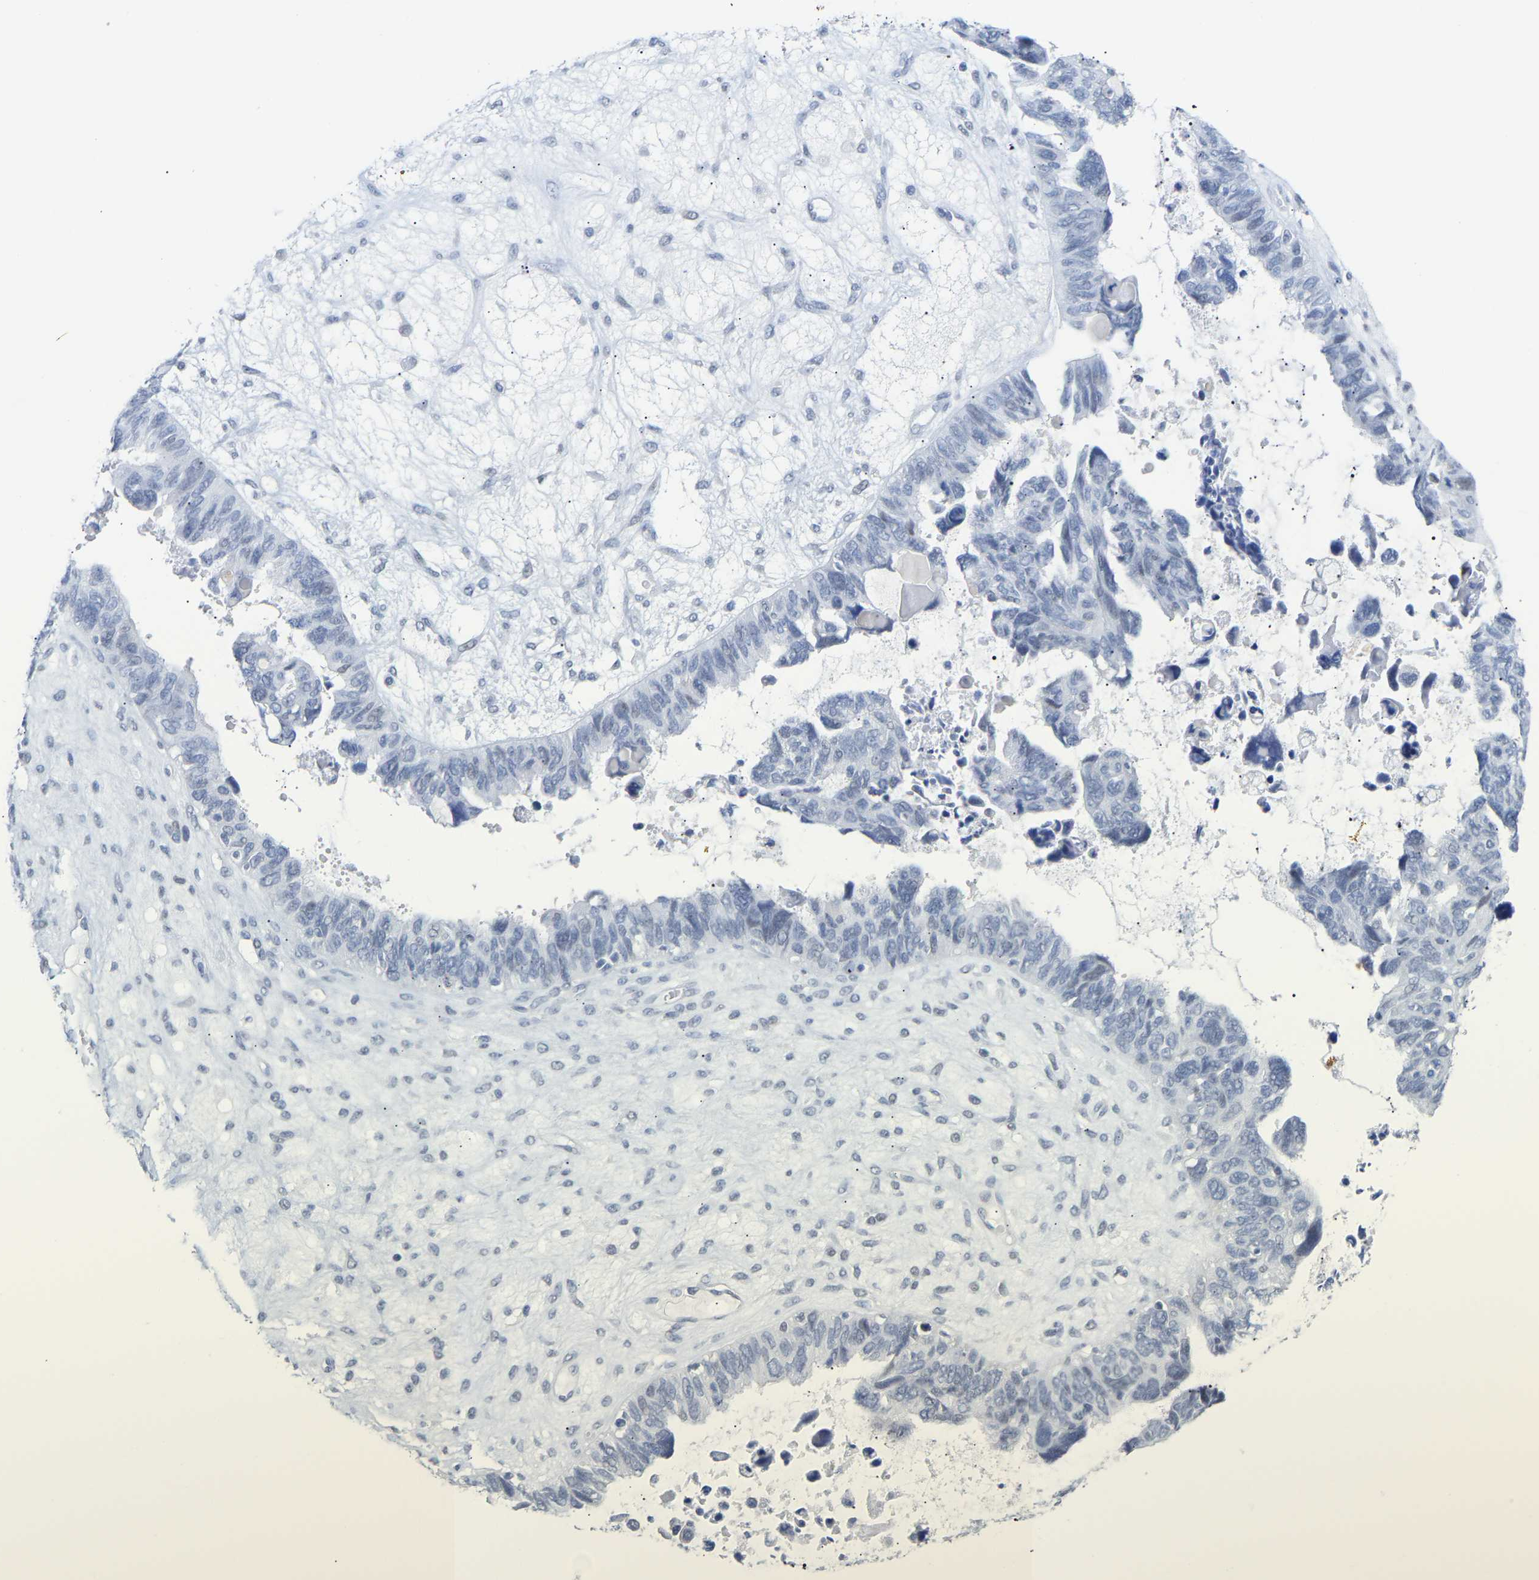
{"staining": {"intensity": "negative", "quantity": "none", "location": "none"}, "tissue": "ovarian cancer", "cell_type": "Tumor cells", "image_type": "cancer", "snomed": [{"axis": "morphology", "description": "Cystadenocarcinoma, serous, NOS"}, {"axis": "topography", "description": "Ovary"}], "caption": "There is no significant positivity in tumor cells of ovarian cancer.", "gene": "AMPH", "patient": {"sex": "female", "age": 79}}